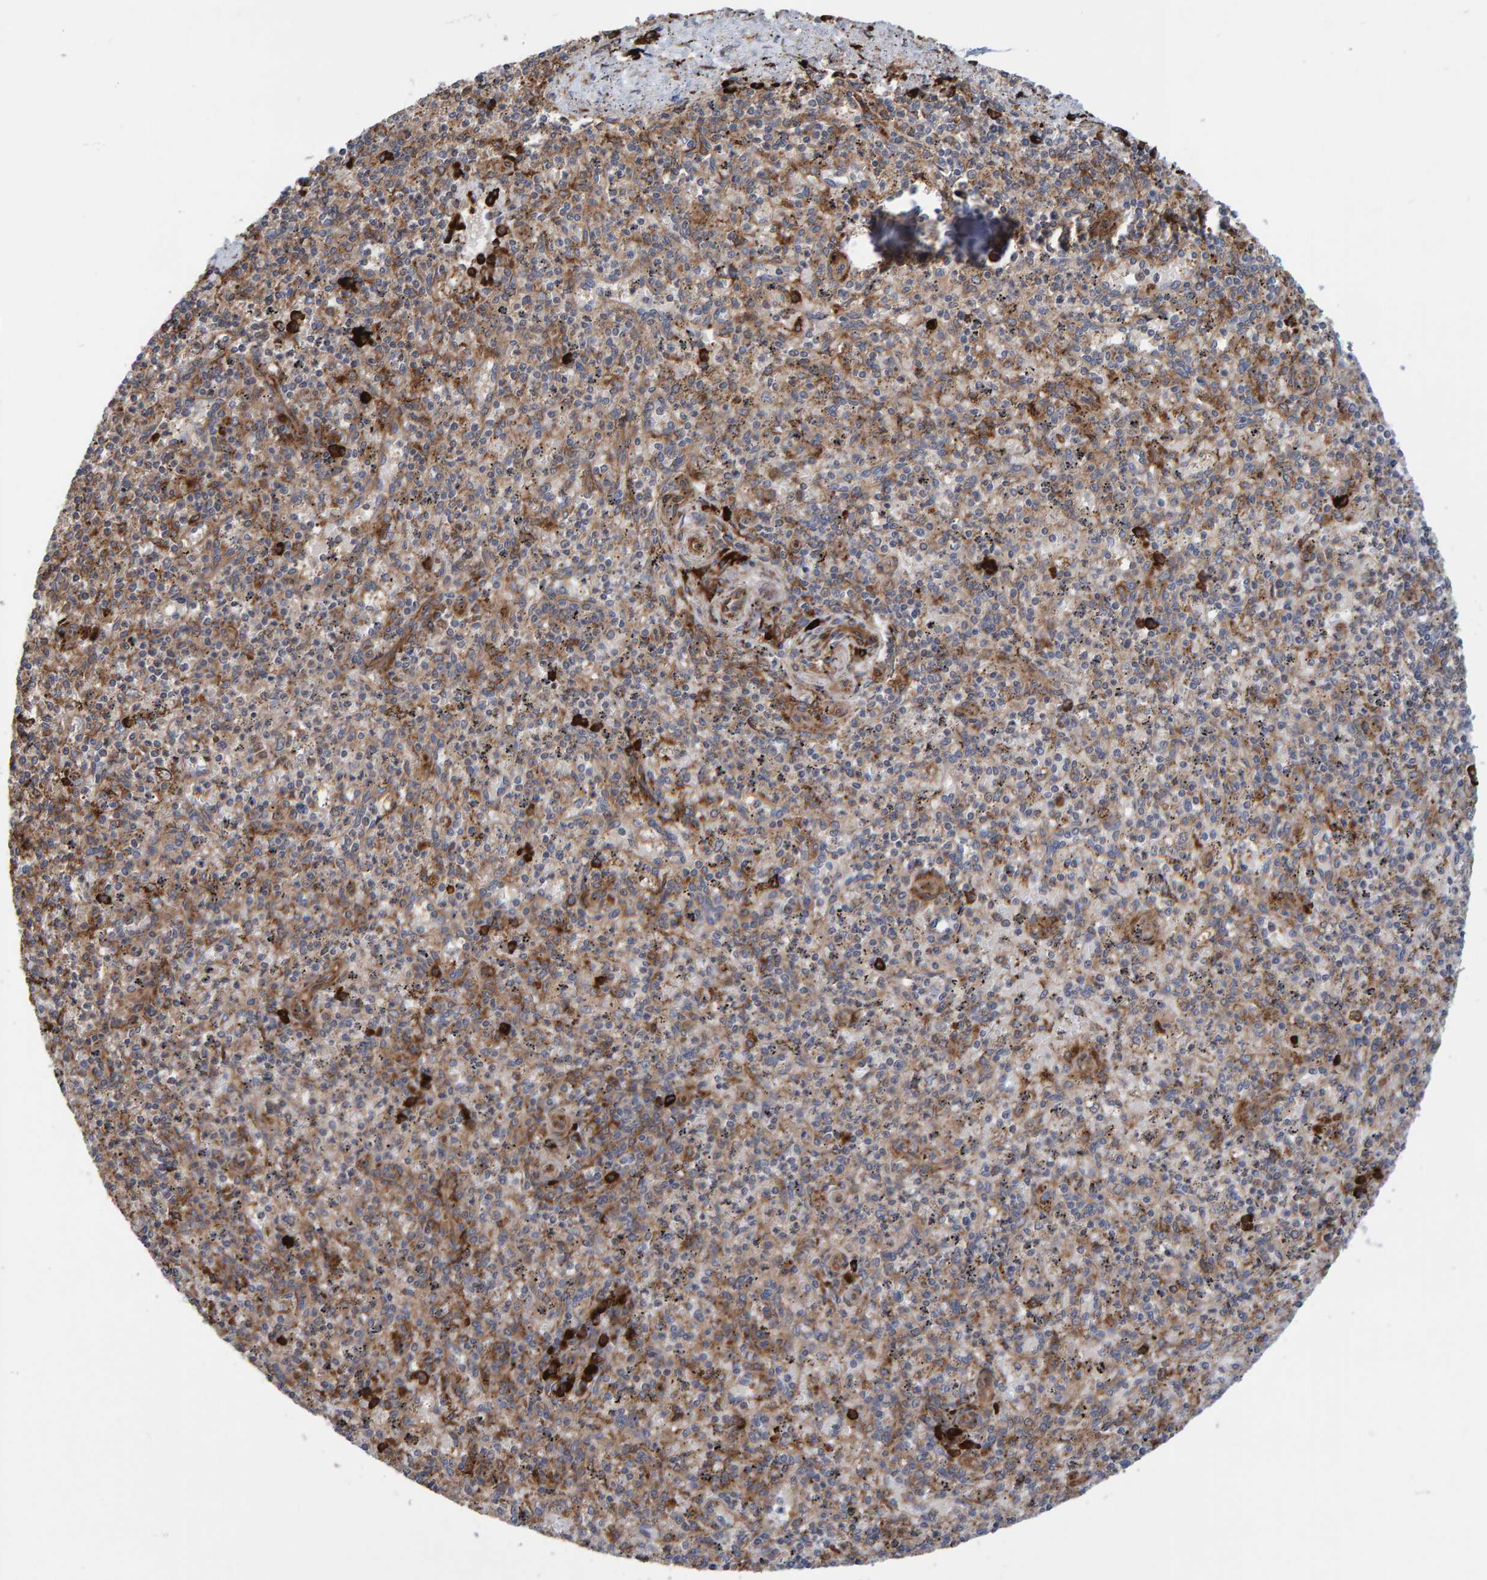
{"staining": {"intensity": "moderate", "quantity": "25%-75%", "location": "cytoplasmic/membranous"}, "tissue": "spleen", "cell_type": "Cells in red pulp", "image_type": "normal", "snomed": [{"axis": "morphology", "description": "Normal tissue, NOS"}, {"axis": "topography", "description": "Spleen"}], "caption": "Immunohistochemical staining of benign spleen exhibits moderate cytoplasmic/membranous protein staining in about 25%-75% of cells in red pulp. The staining was performed using DAB (3,3'-diaminobenzidine) to visualize the protein expression in brown, while the nuclei were stained in blue with hematoxylin (Magnification: 20x).", "gene": "KIAA0753", "patient": {"sex": "male", "age": 72}}